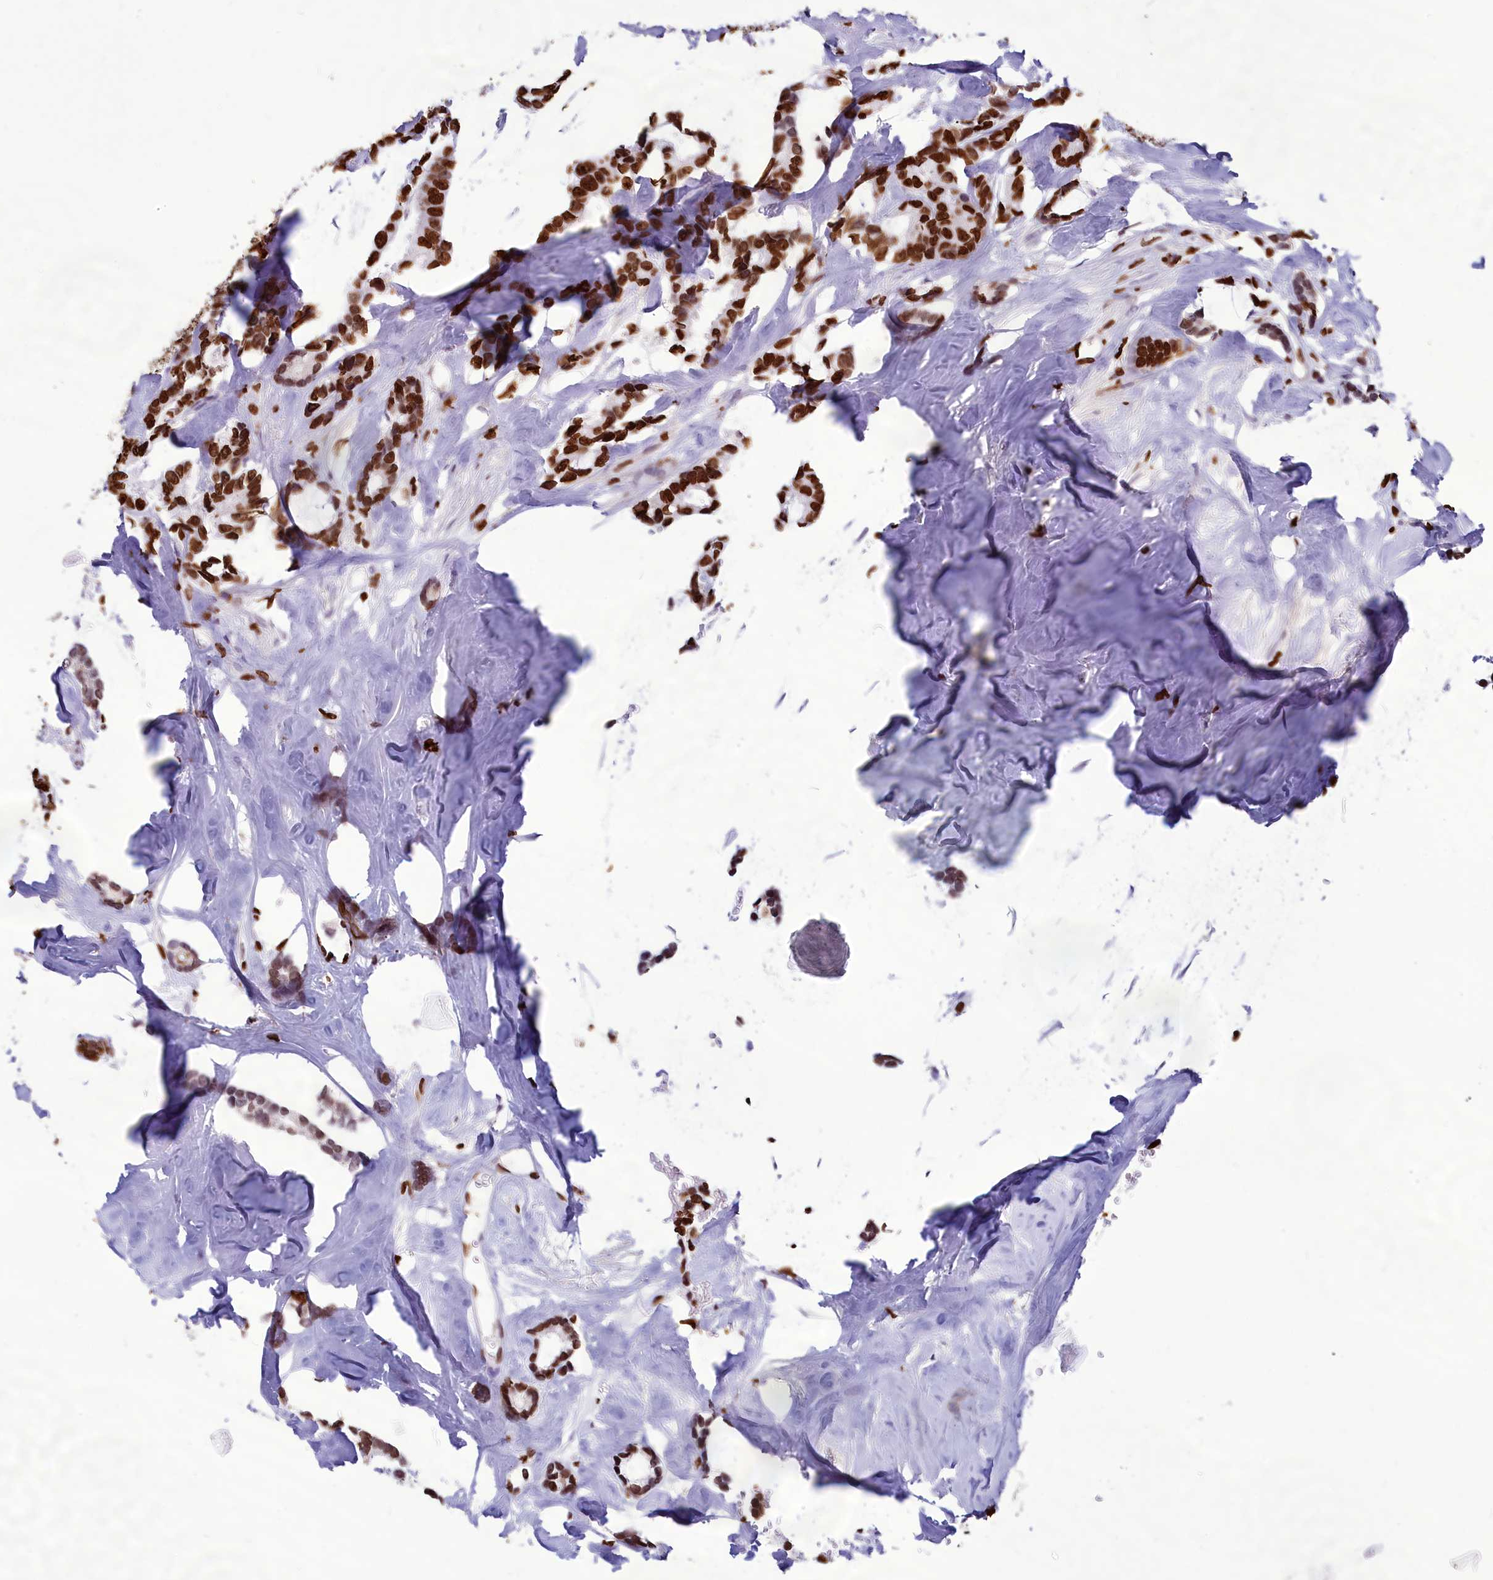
{"staining": {"intensity": "strong", "quantity": ">75%", "location": "nuclear"}, "tissue": "breast cancer", "cell_type": "Tumor cells", "image_type": "cancer", "snomed": [{"axis": "morphology", "description": "Duct carcinoma"}, {"axis": "topography", "description": "Breast"}], "caption": "A brown stain labels strong nuclear positivity of a protein in infiltrating ductal carcinoma (breast) tumor cells.", "gene": "AKAP17A", "patient": {"sex": "female", "age": 87}}